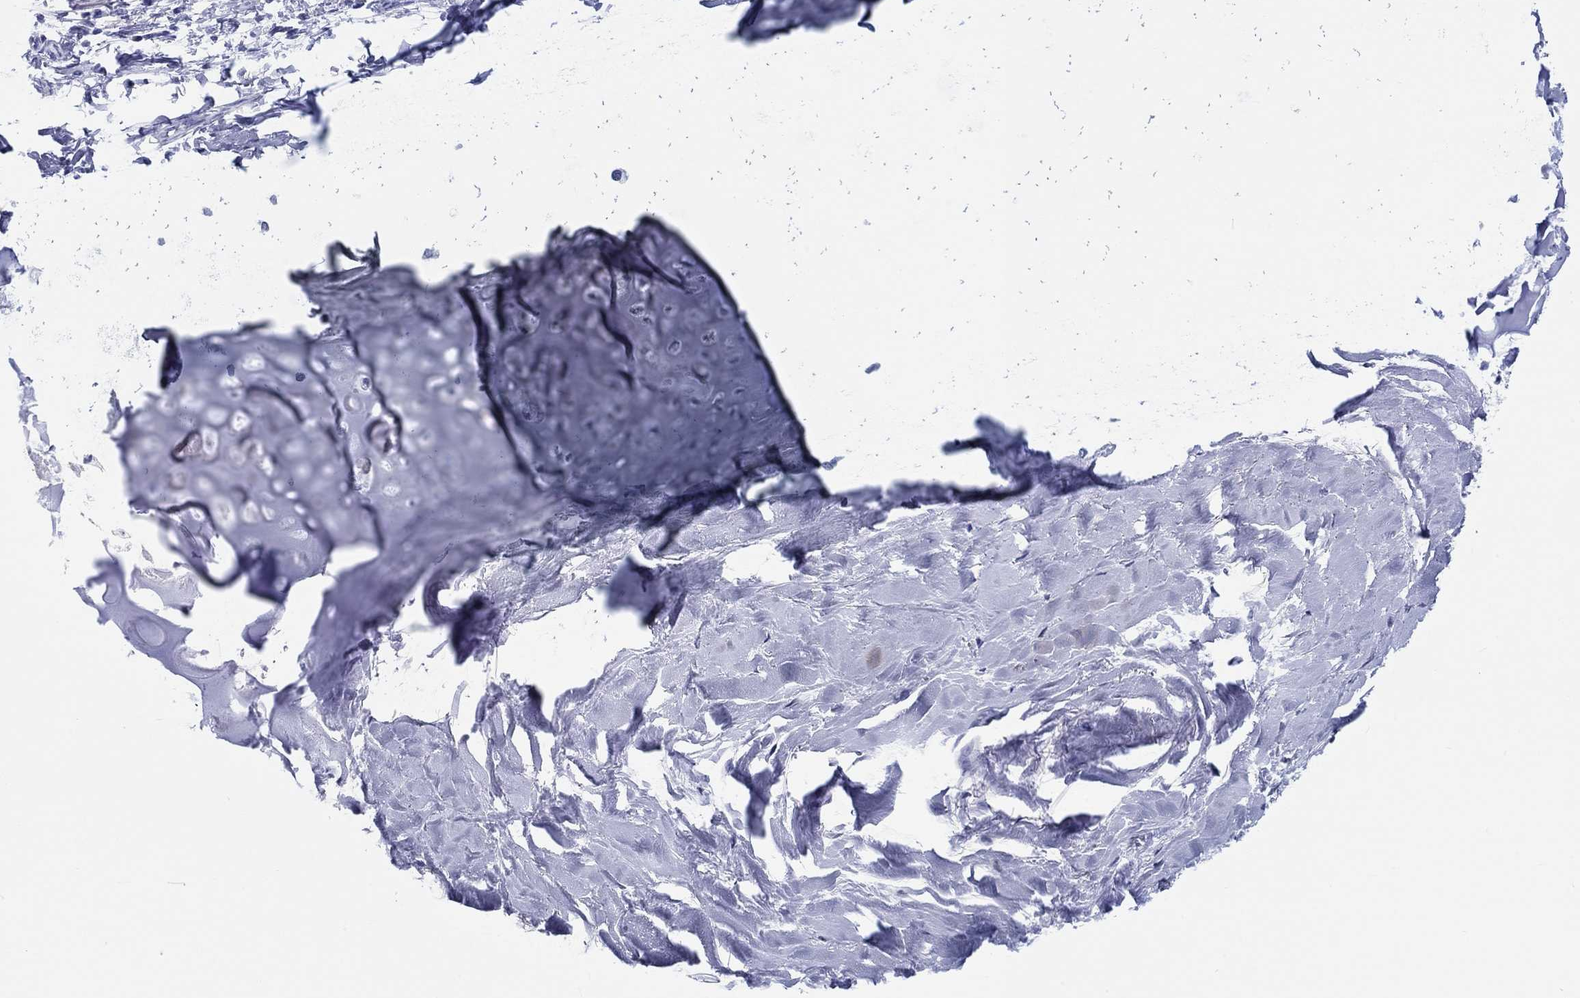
{"staining": {"intensity": "weak", "quantity": "<25%", "location": "nuclear"}, "tissue": "bronchus", "cell_type": "Respiratory epithelial cells", "image_type": "normal", "snomed": [{"axis": "morphology", "description": "Normal tissue, NOS"}, {"axis": "morphology", "description": "Squamous cell carcinoma, NOS"}, {"axis": "topography", "description": "Bronchus"}, {"axis": "topography", "description": "Lung"}], "caption": "This is an immunohistochemistry (IHC) histopathology image of unremarkable bronchus. There is no positivity in respiratory epithelial cells.", "gene": "H1", "patient": {"sex": "male", "age": 69}}